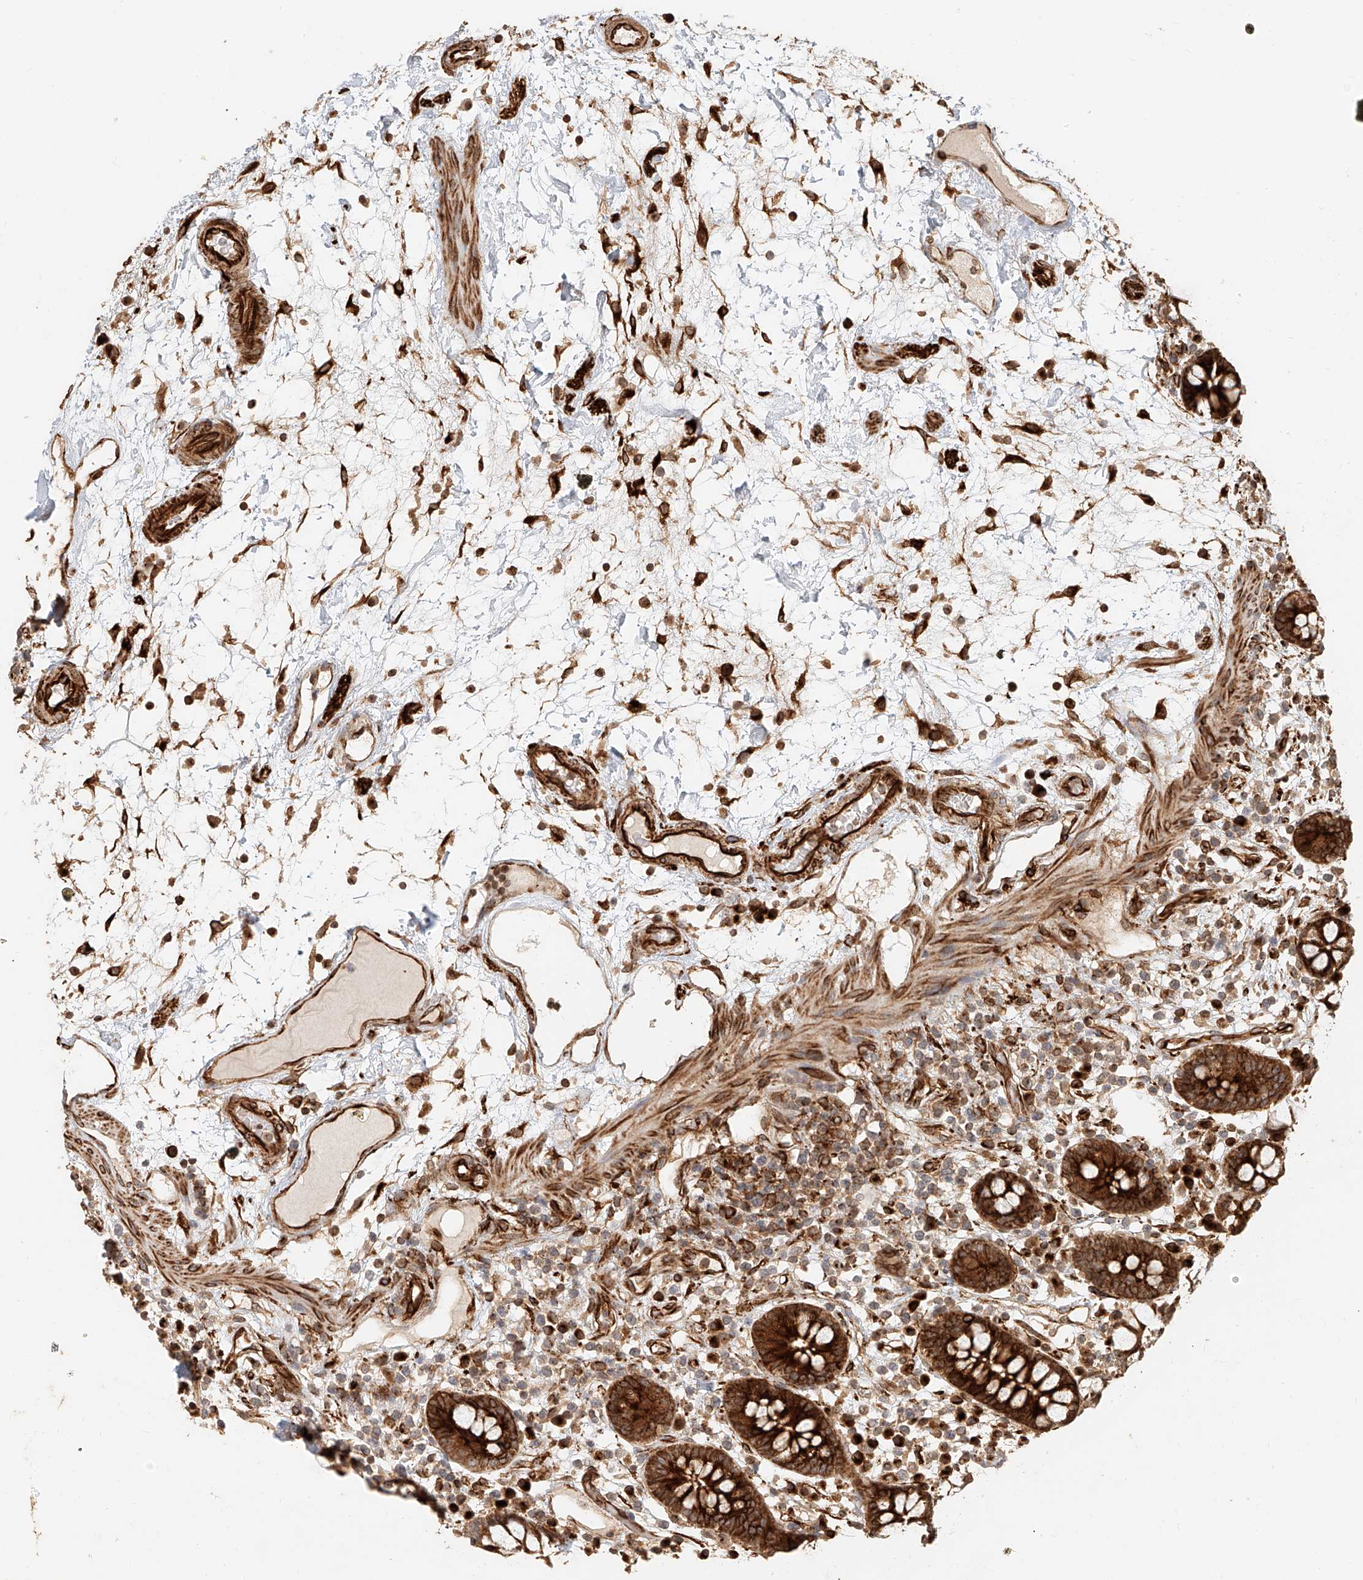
{"staining": {"intensity": "strong", "quantity": ">75%", "location": "cytoplasmic/membranous"}, "tissue": "colon", "cell_type": "Endothelial cells", "image_type": "normal", "snomed": [{"axis": "morphology", "description": "Normal tissue, NOS"}, {"axis": "topography", "description": "Colon"}], "caption": "The immunohistochemical stain highlights strong cytoplasmic/membranous positivity in endothelial cells of normal colon. (Brightfield microscopy of DAB IHC at high magnification).", "gene": "NAP1L1", "patient": {"sex": "female", "age": 79}}